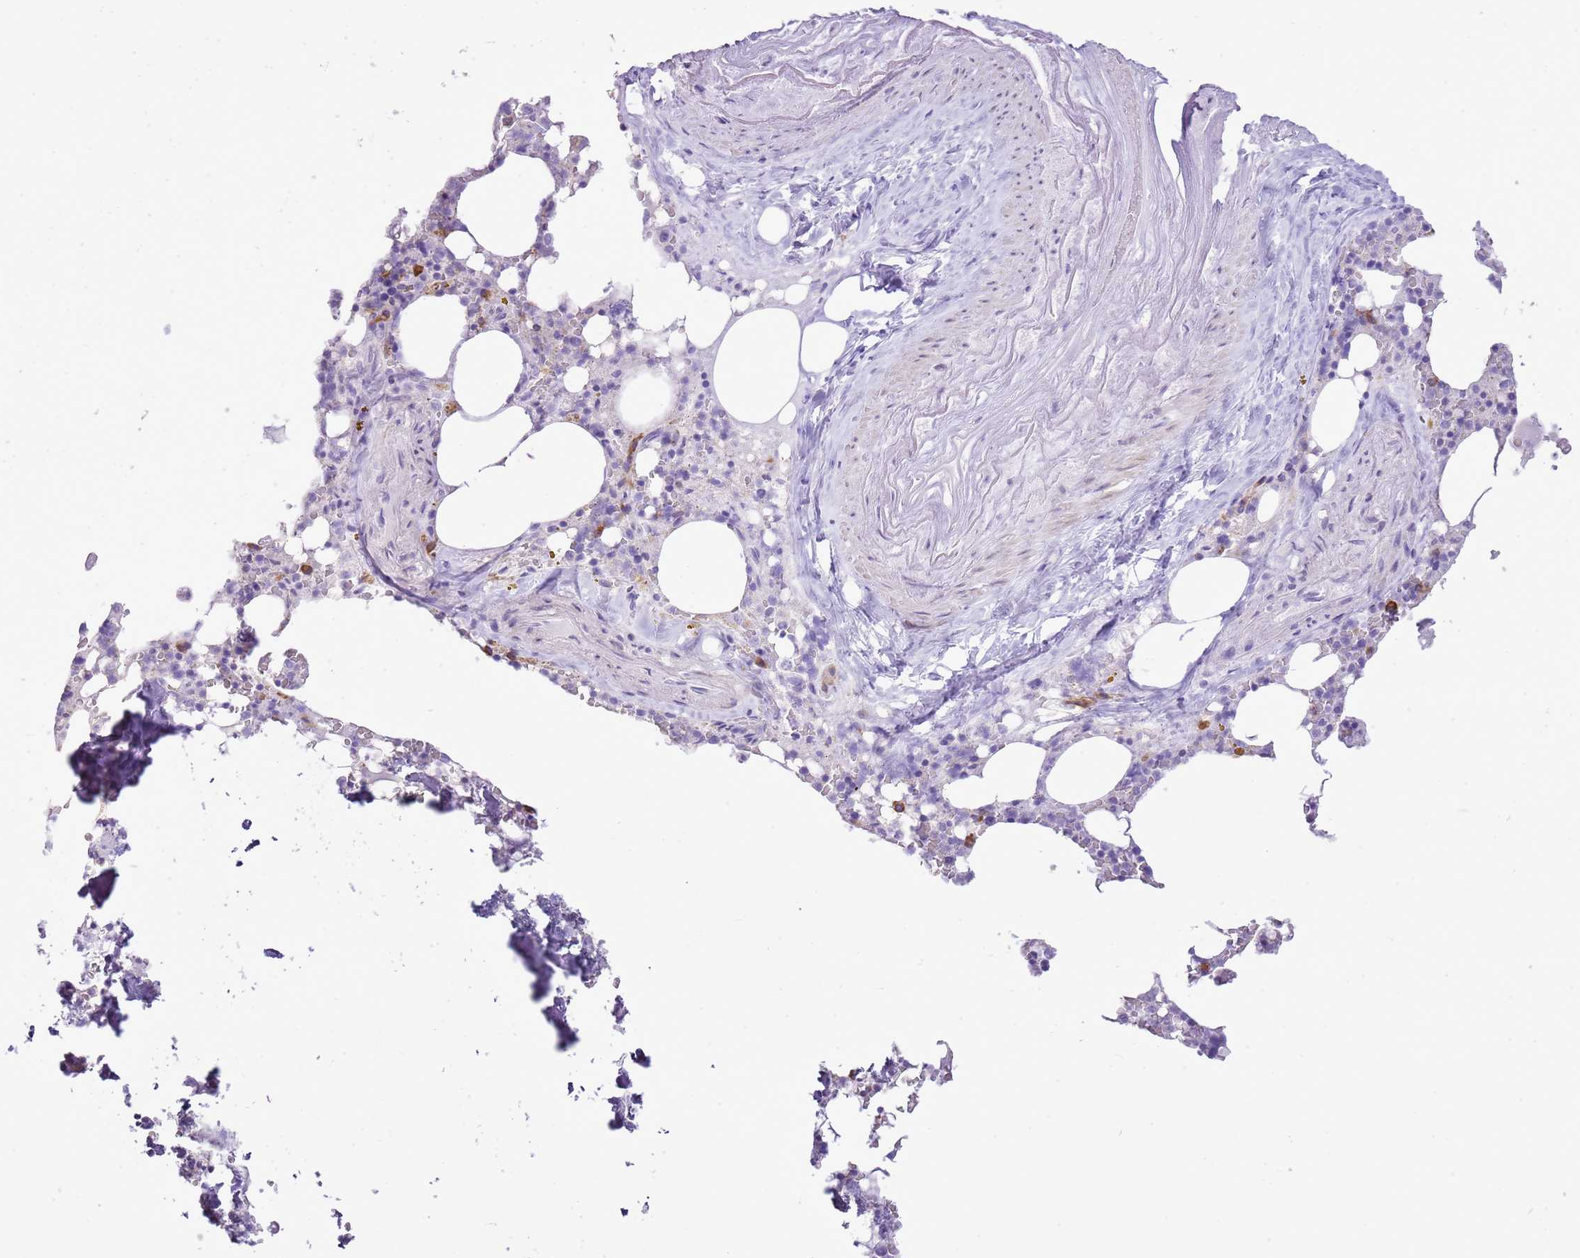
{"staining": {"intensity": "negative", "quantity": "none", "location": "none"}, "tissue": "bone marrow", "cell_type": "Hematopoietic cells", "image_type": "normal", "snomed": [{"axis": "morphology", "description": "Normal tissue, NOS"}, {"axis": "topography", "description": "Bone marrow"}], "caption": "Hematopoietic cells show no significant protein expression in unremarkable bone marrow. (DAB (3,3'-diaminobenzidine) immunohistochemistry (IHC) with hematoxylin counter stain).", "gene": "AAR2", "patient": {"sex": "male", "age": 64}}